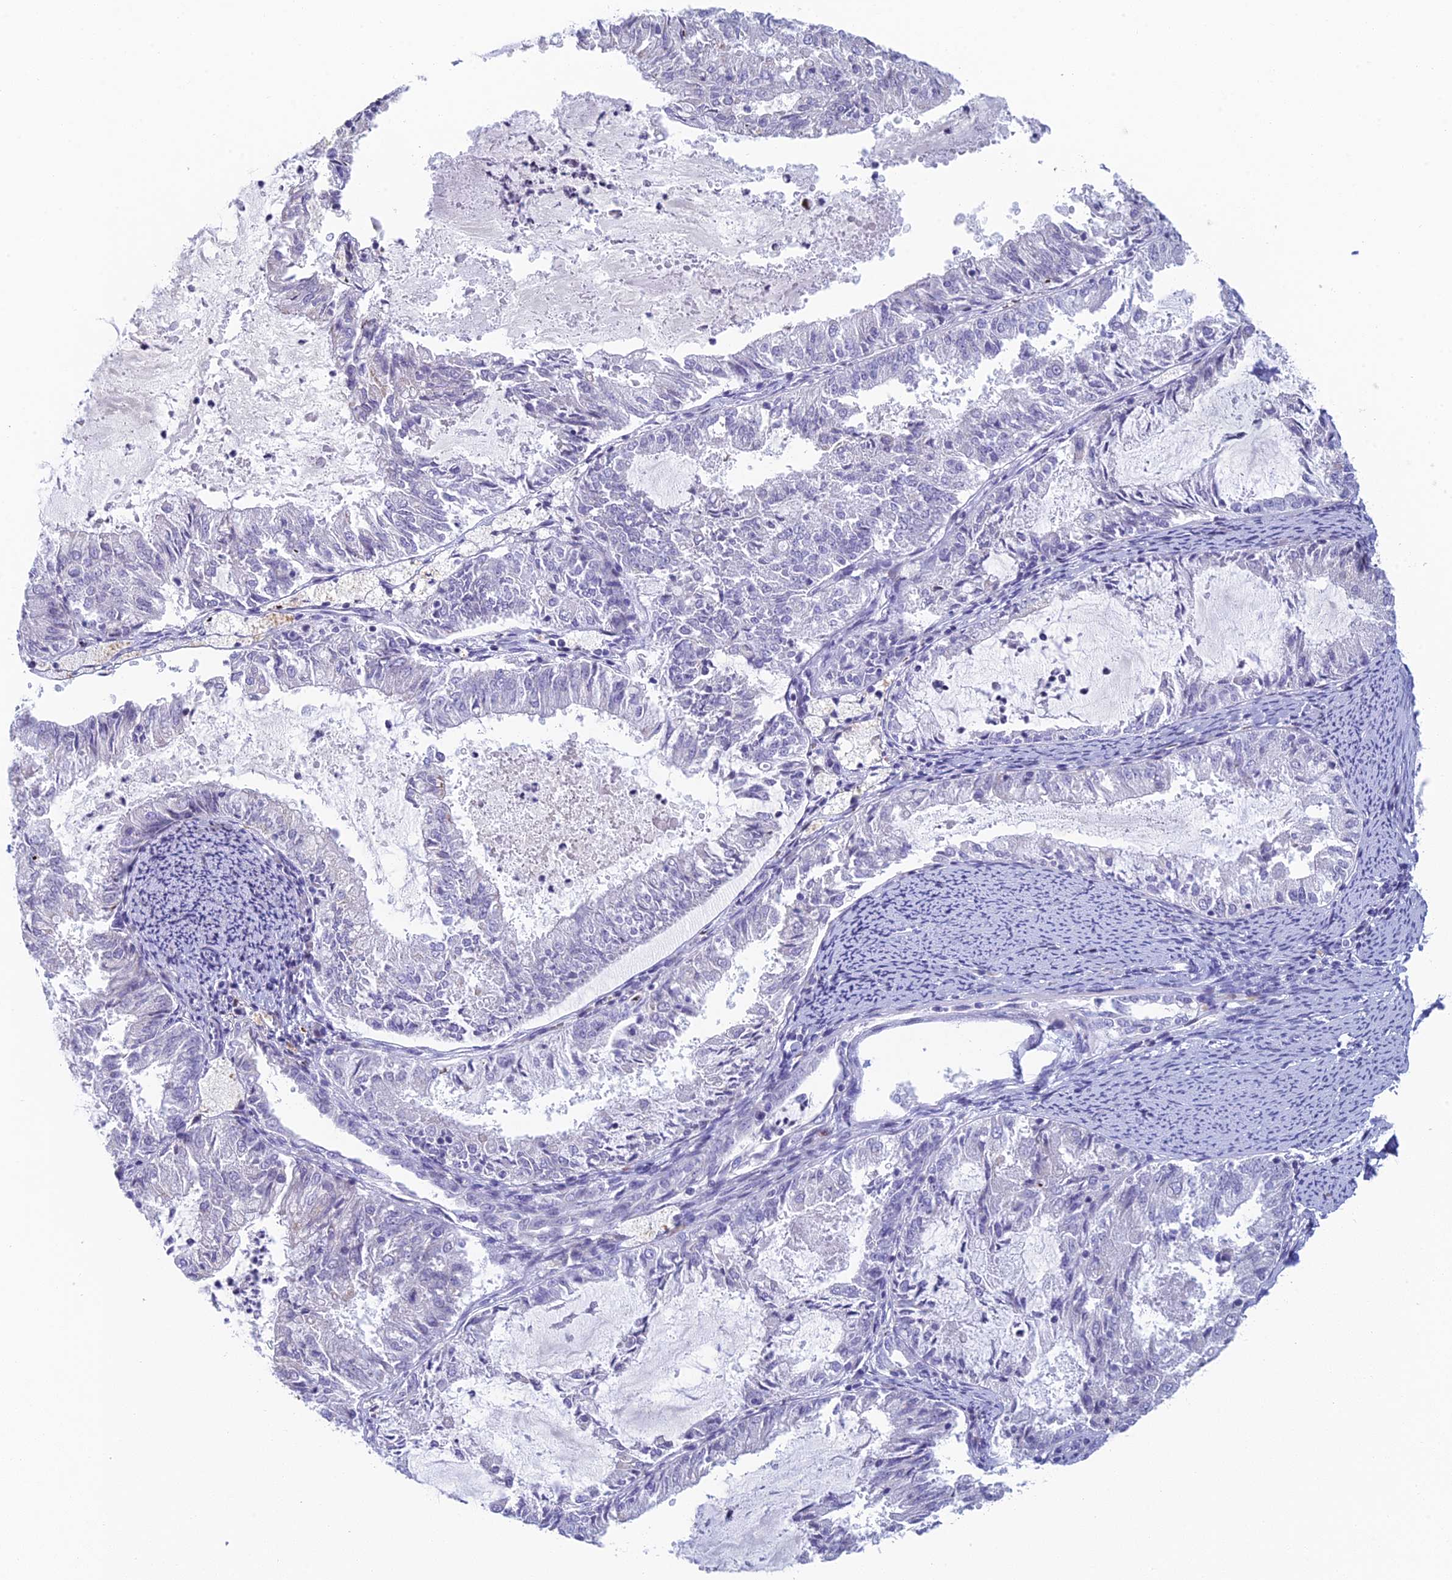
{"staining": {"intensity": "negative", "quantity": "none", "location": "none"}, "tissue": "endometrial cancer", "cell_type": "Tumor cells", "image_type": "cancer", "snomed": [{"axis": "morphology", "description": "Adenocarcinoma, NOS"}, {"axis": "topography", "description": "Endometrium"}], "caption": "Tumor cells show no significant staining in endometrial cancer.", "gene": "REXO5", "patient": {"sex": "female", "age": 57}}